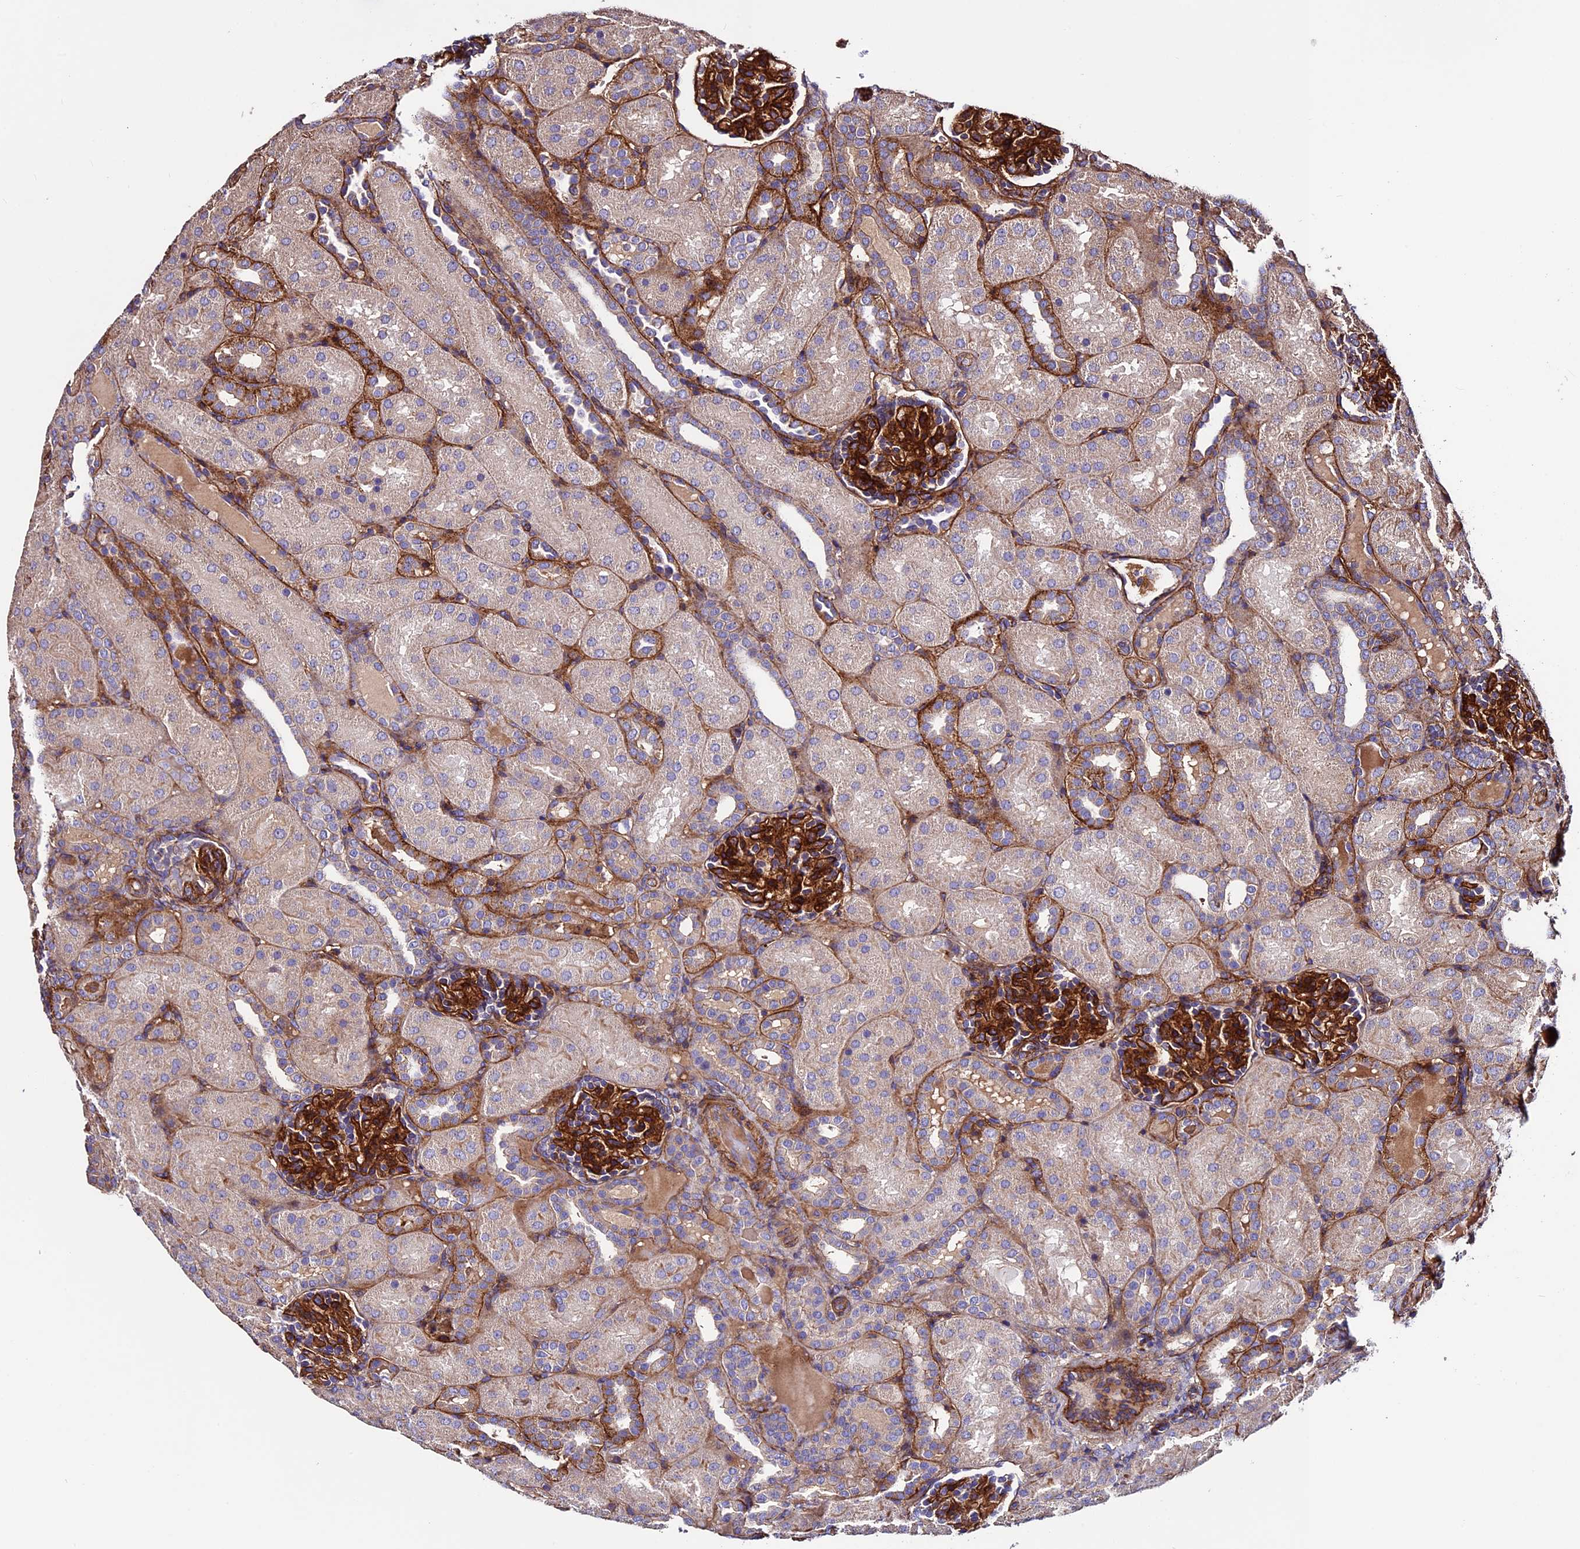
{"staining": {"intensity": "strong", "quantity": ">75%", "location": "cytoplasmic/membranous"}, "tissue": "kidney", "cell_type": "Cells in glomeruli", "image_type": "normal", "snomed": [{"axis": "morphology", "description": "Normal tissue, NOS"}, {"axis": "topography", "description": "Kidney"}], "caption": "Immunohistochemical staining of unremarkable human kidney exhibits >75% levels of strong cytoplasmic/membranous protein staining in about >75% of cells in glomeruli.", "gene": "EVA1B", "patient": {"sex": "male", "age": 1}}